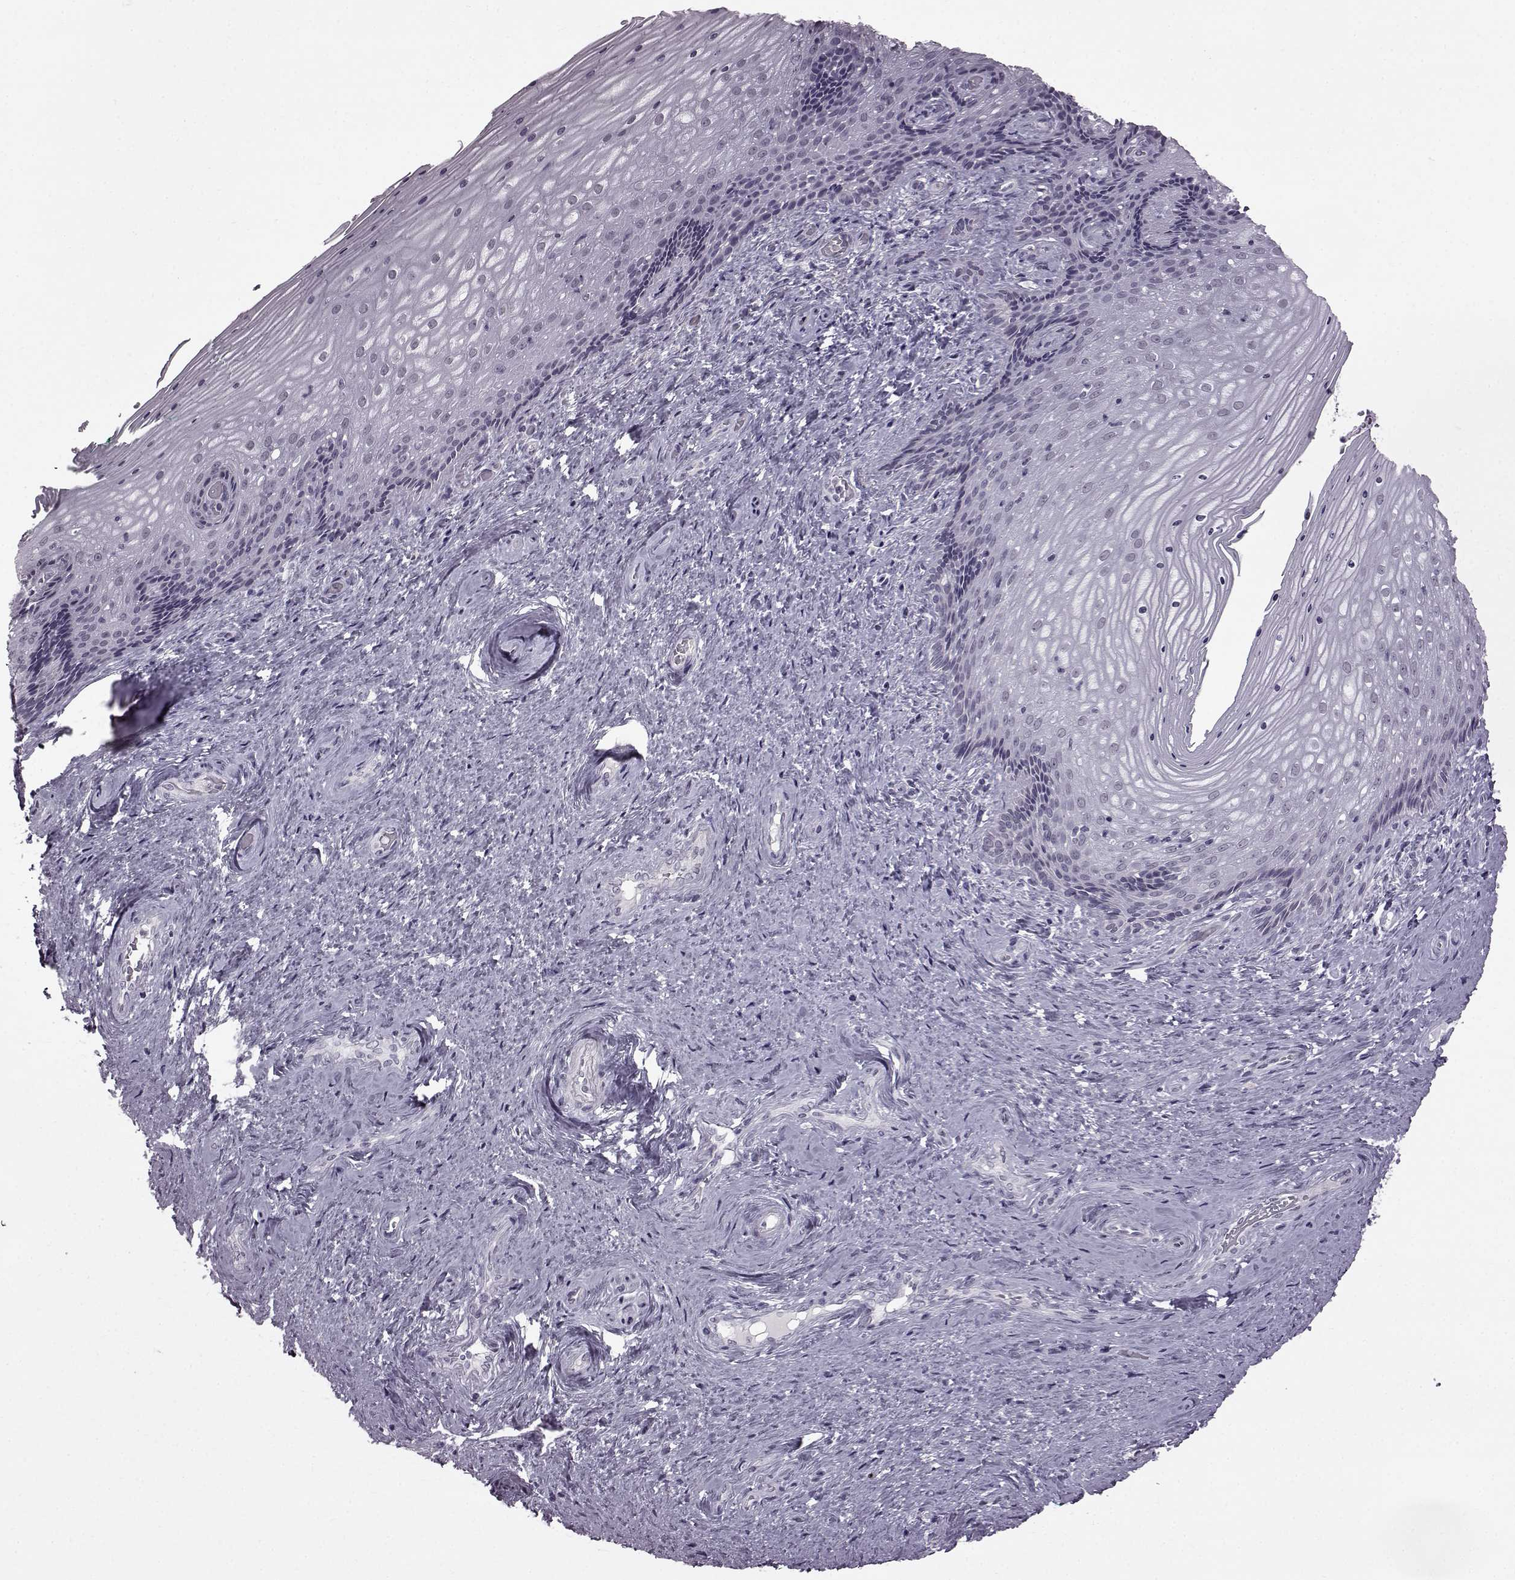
{"staining": {"intensity": "negative", "quantity": "none", "location": "none"}, "tissue": "vagina", "cell_type": "Squamous epithelial cells", "image_type": "normal", "snomed": [{"axis": "morphology", "description": "Normal tissue, NOS"}, {"axis": "topography", "description": "Vagina"}], "caption": "A histopathology image of human vagina is negative for staining in squamous epithelial cells.", "gene": "SLC28A2", "patient": {"sex": "female", "age": 45}}